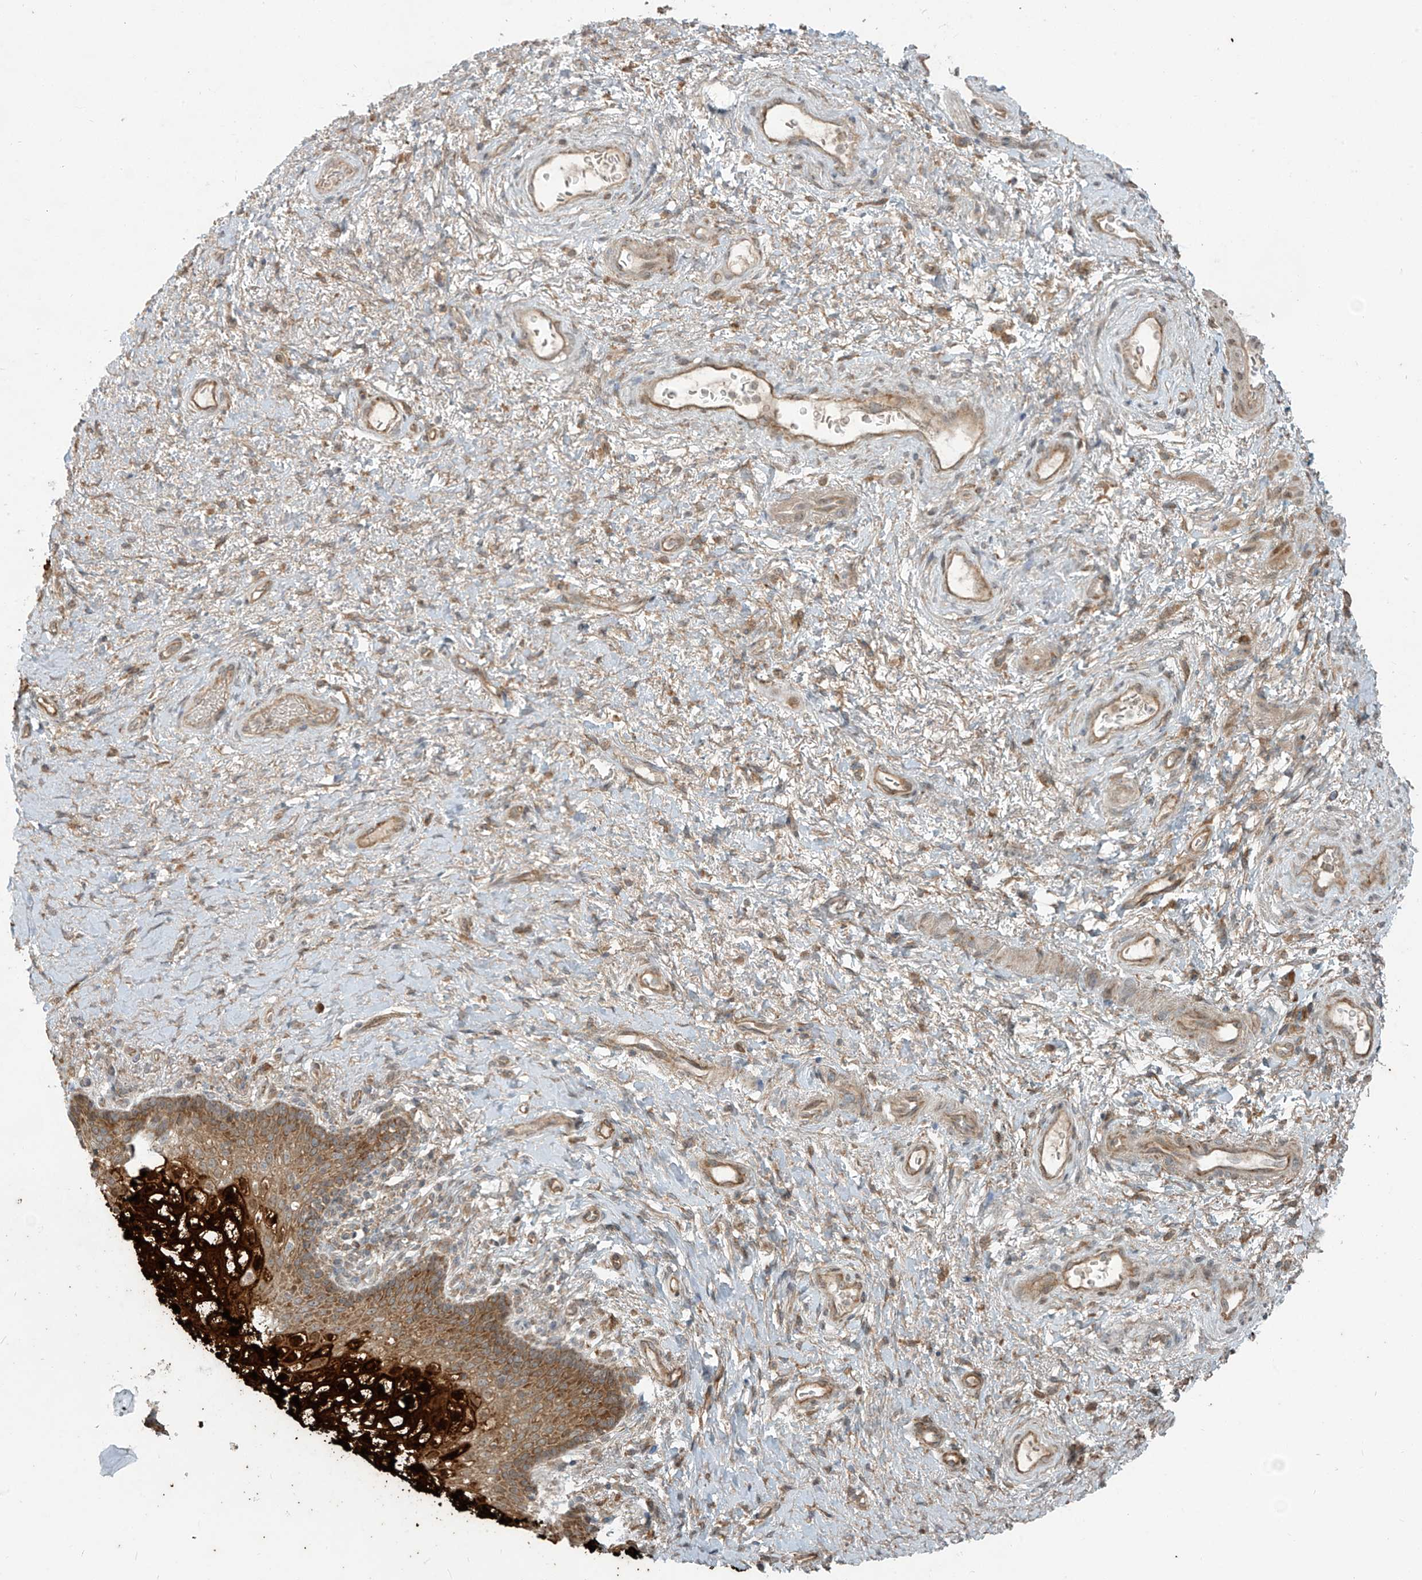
{"staining": {"intensity": "strong", "quantity": ">75%", "location": "cytoplasmic/membranous"}, "tissue": "vagina", "cell_type": "Squamous epithelial cells", "image_type": "normal", "snomed": [{"axis": "morphology", "description": "Normal tissue, NOS"}, {"axis": "topography", "description": "Vagina"}], "caption": "Protein staining by immunohistochemistry demonstrates strong cytoplasmic/membranous positivity in approximately >75% of squamous epithelial cells in unremarkable vagina.", "gene": "KATNIP", "patient": {"sex": "female", "age": 60}}